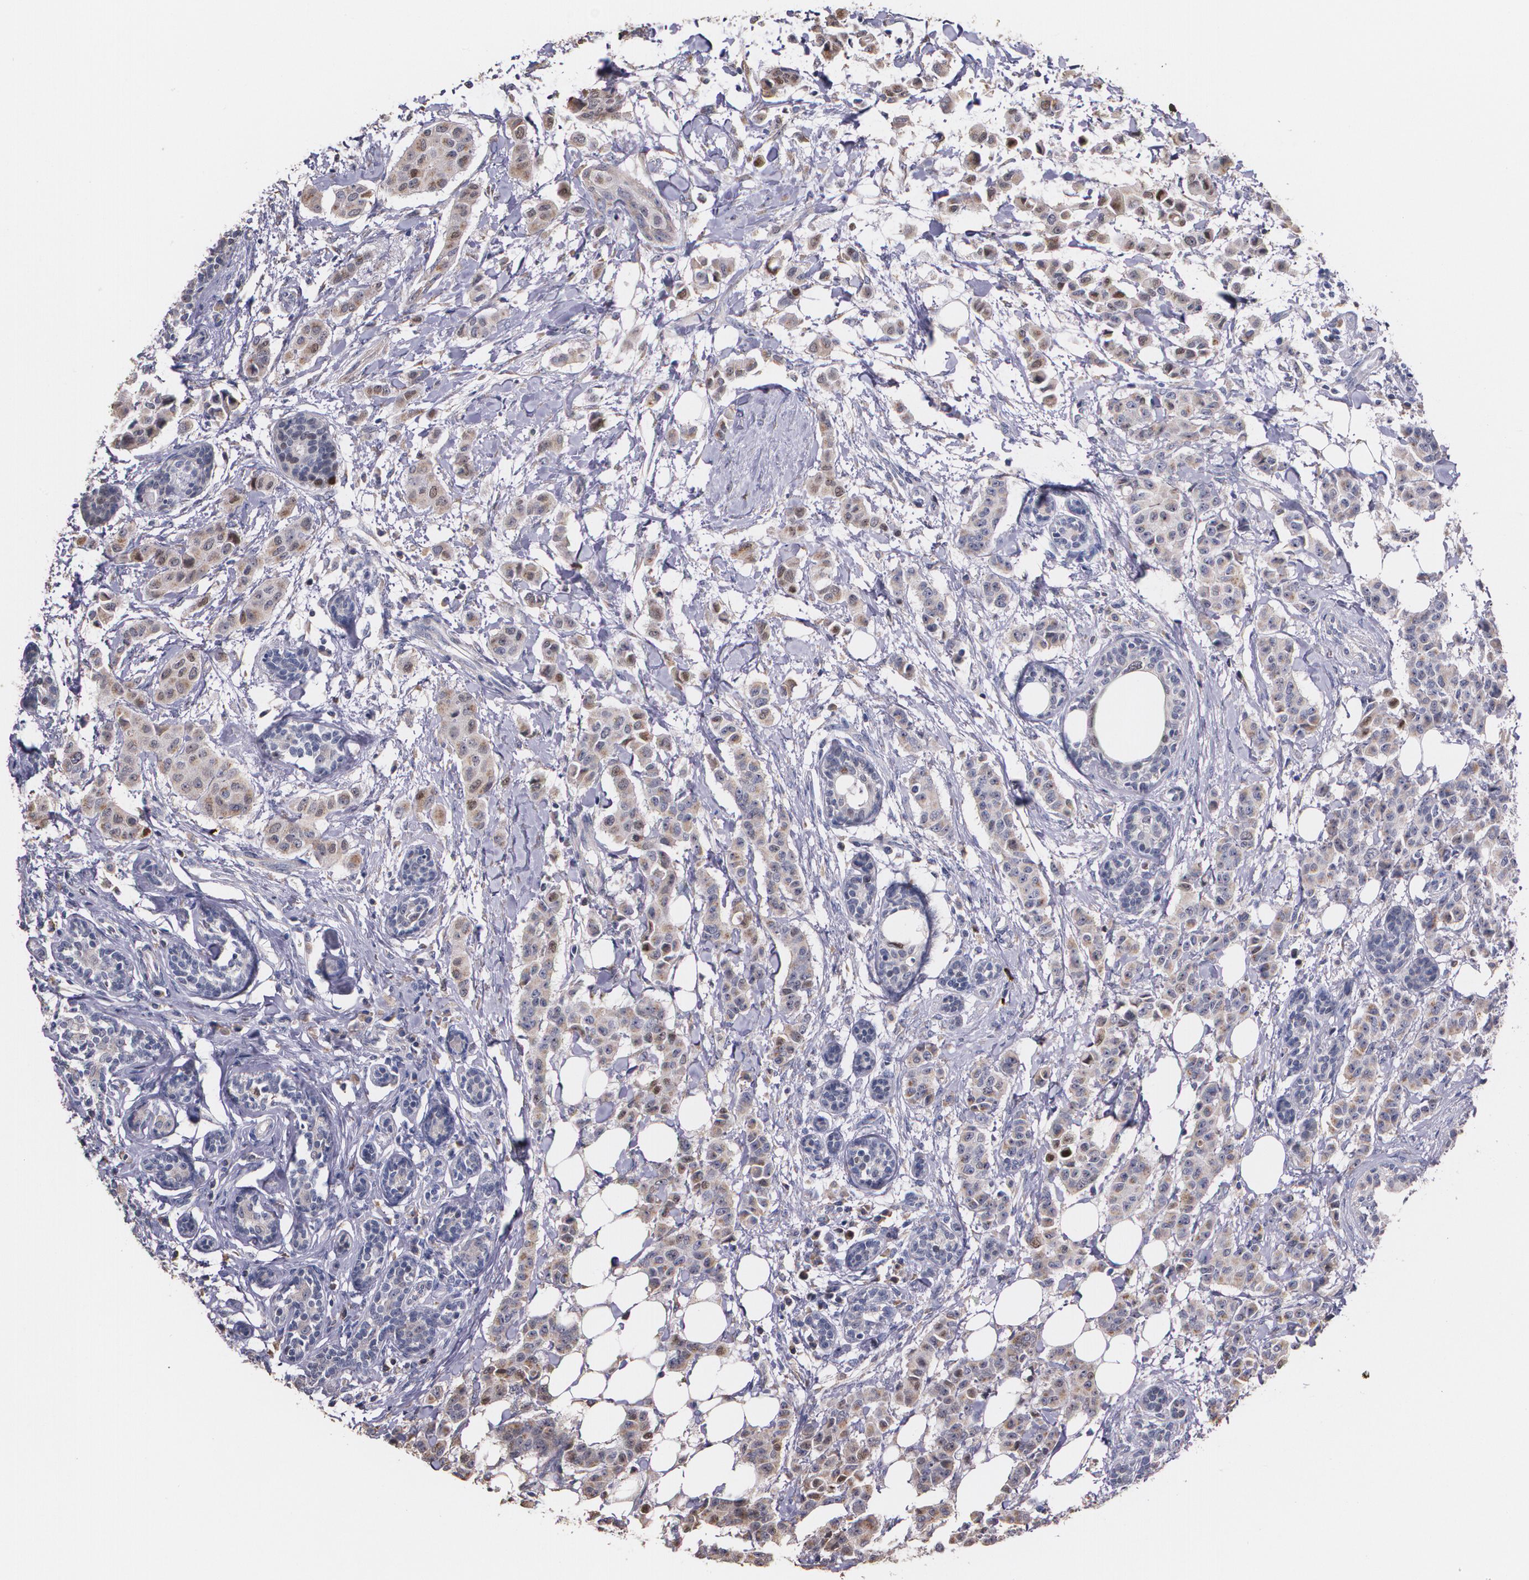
{"staining": {"intensity": "moderate", "quantity": ">75%", "location": "cytoplasmic/membranous,nuclear"}, "tissue": "breast cancer", "cell_type": "Tumor cells", "image_type": "cancer", "snomed": [{"axis": "morphology", "description": "Duct carcinoma"}, {"axis": "topography", "description": "Breast"}], "caption": "DAB immunohistochemical staining of human breast infiltrating ductal carcinoma reveals moderate cytoplasmic/membranous and nuclear protein staining in approximately >75% of tumor cells.", "gene": "ATF3", "patient": {"sex": "female", "age": 40}}